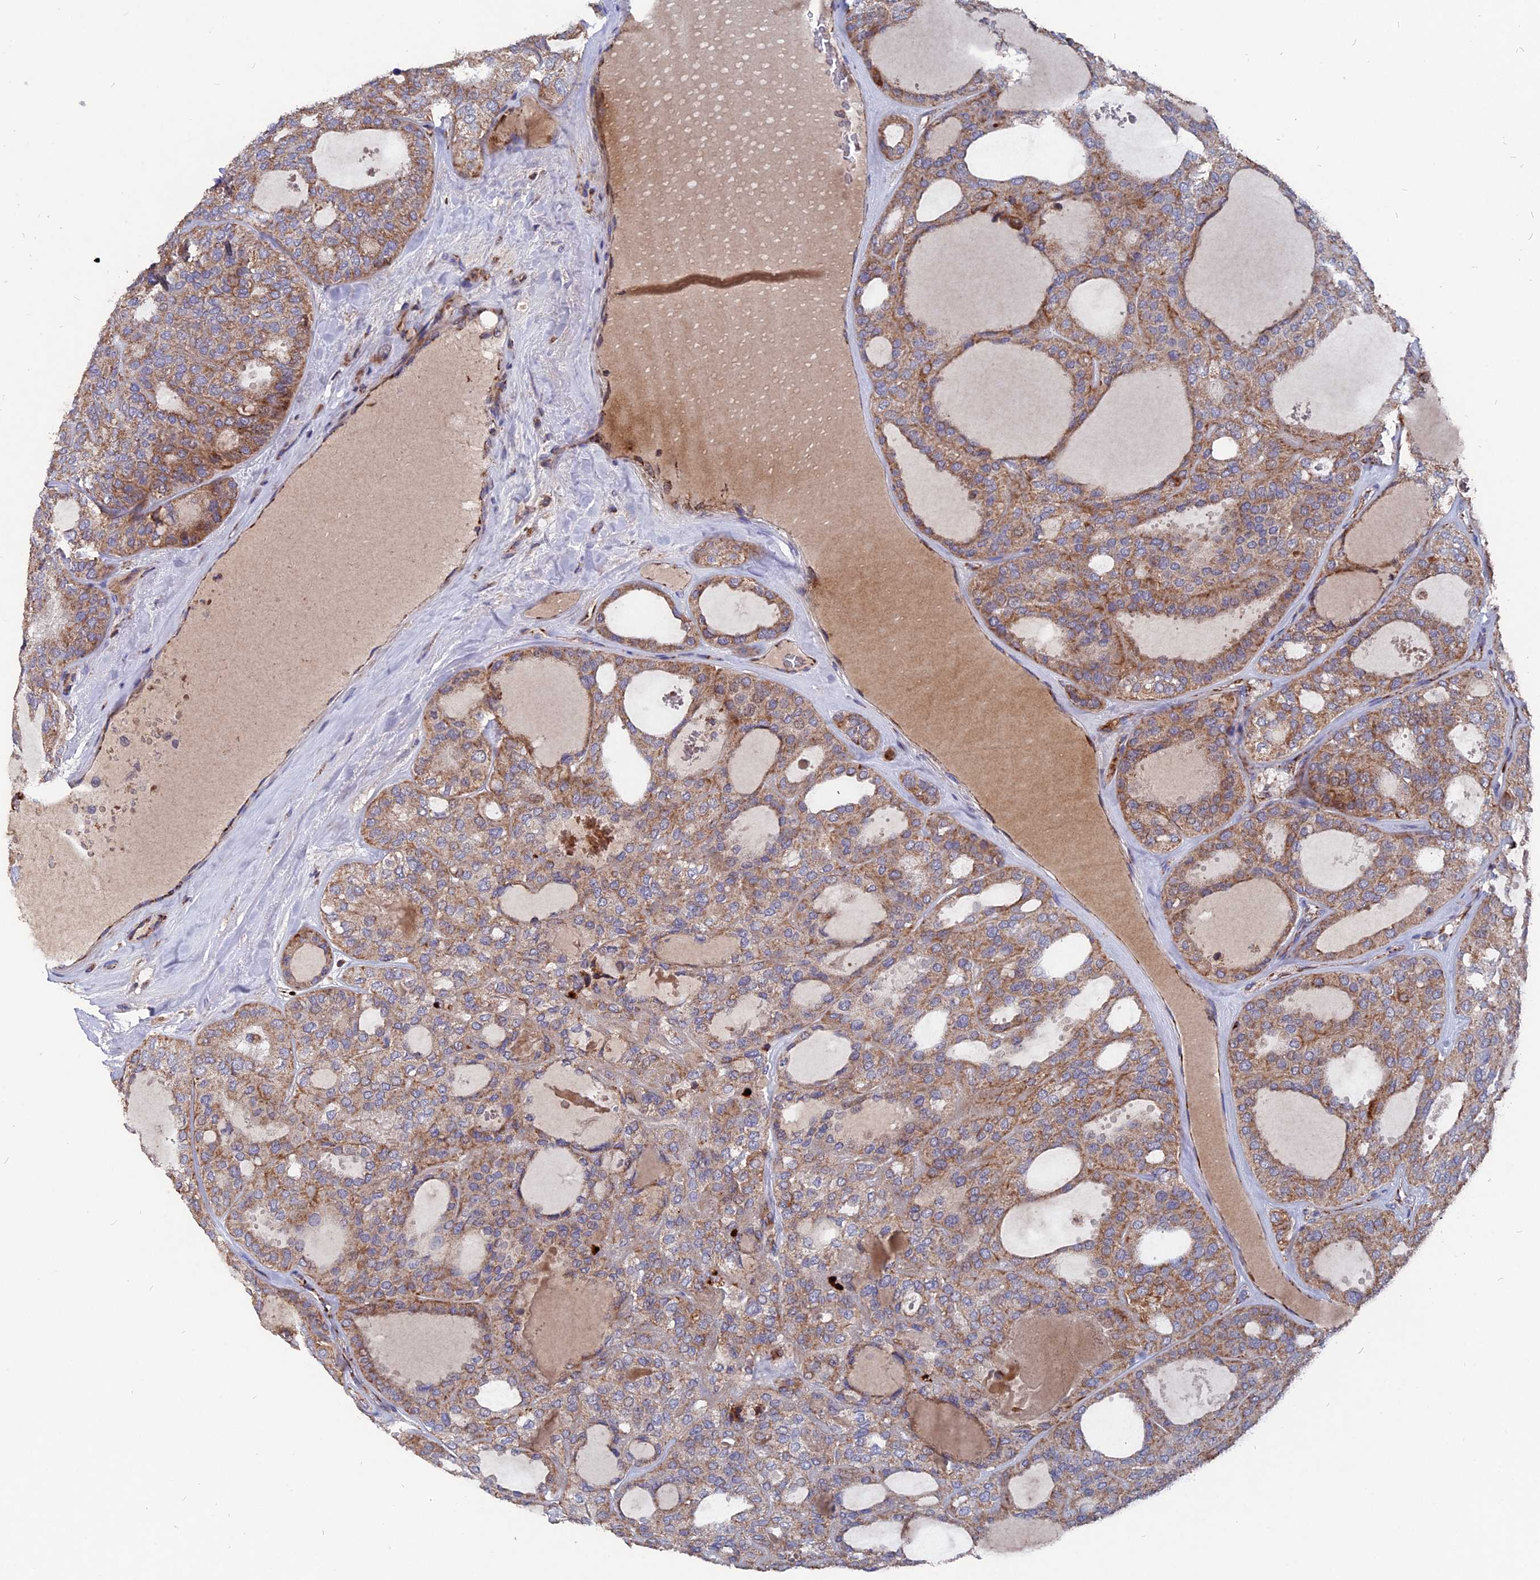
{"staining": {"intensity": "moderate", "quantity": ">75%", "location": "cytoplasmic/membranous"}, "tissue": "thyroid cancer", "cell_type": "Tumor cells", "image_type": "cancer", "snomed": [{"axis": "morphology", "description": "Follicular adenoma carcinoma, NOS"}, {"axis": "topography", "description": "Thyroid gland"}], "caption": "Moderate cytoplasmic/membranous staining is seen in about >75% of tumor cells in follicular adenoma carcinoma (thyroid).", "gene": "TGFA", "patient": {"sex": "male", "age": 75}}